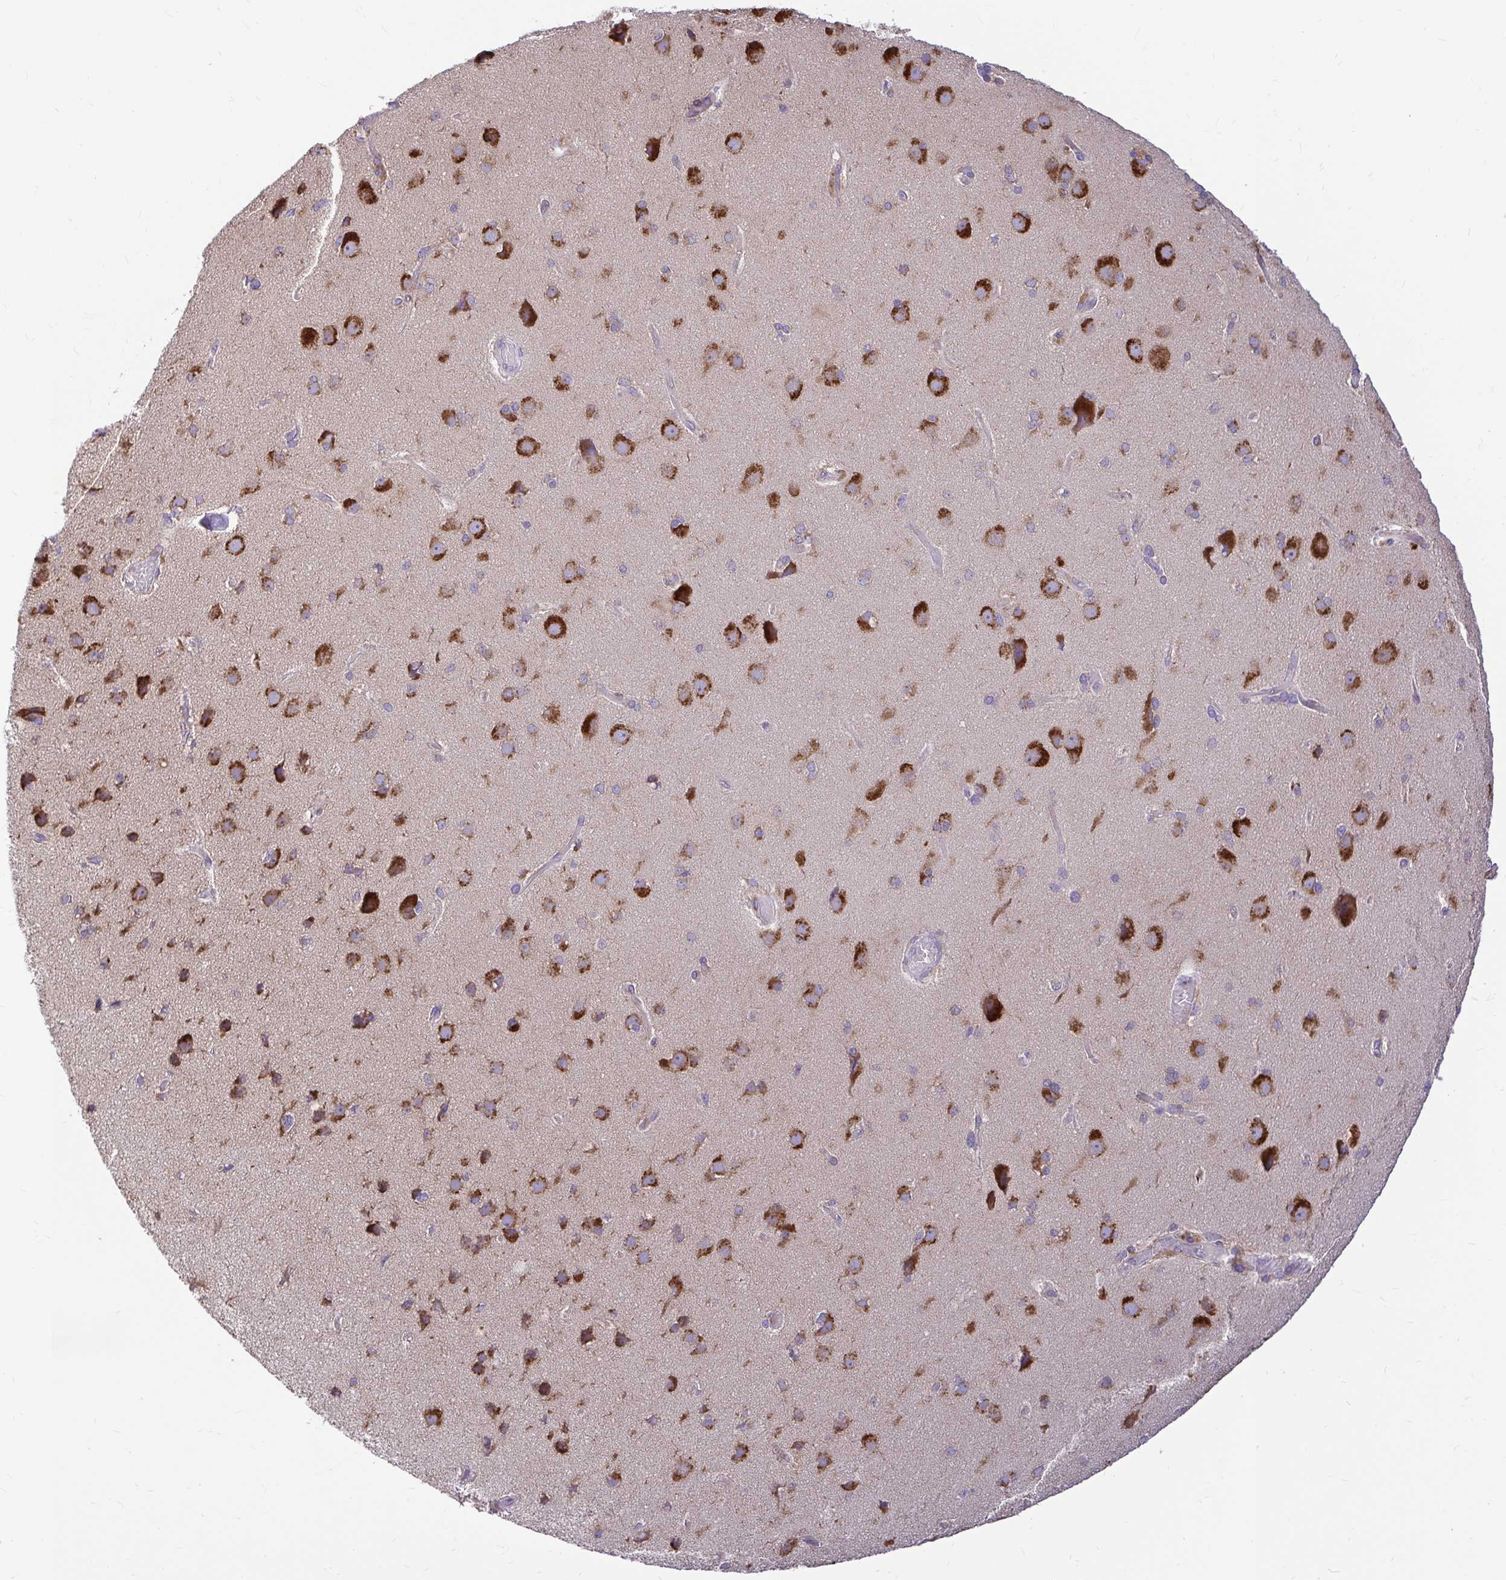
{"staining": {"intensity": "negative", "quantity": "none", "location": "none"}, "tissue": "cerebral cortex", "cell_type": "Endothelial cells", "image_type": "normal", "snomed": [{"axis": "morphology", "description": "Normal tissue, NOS"}, {"axis": "morphology", "description": "Glioma, malignant, High grade"}, {"axis": "topography", "description": "Cerebral cortex"}], "caption": "DAB (3,3'-diaminobenzidine) immunohistochemical staining of benign human cerebral cortex exhibits no significant staining in endothelial cells. (DAB (3,3'-diaminobenzidine) immunohistochemistry (IHC) with hematoxylin counter stain).", "gene": "VTI1B", "patient": {"sex": "male", "age": 71}}